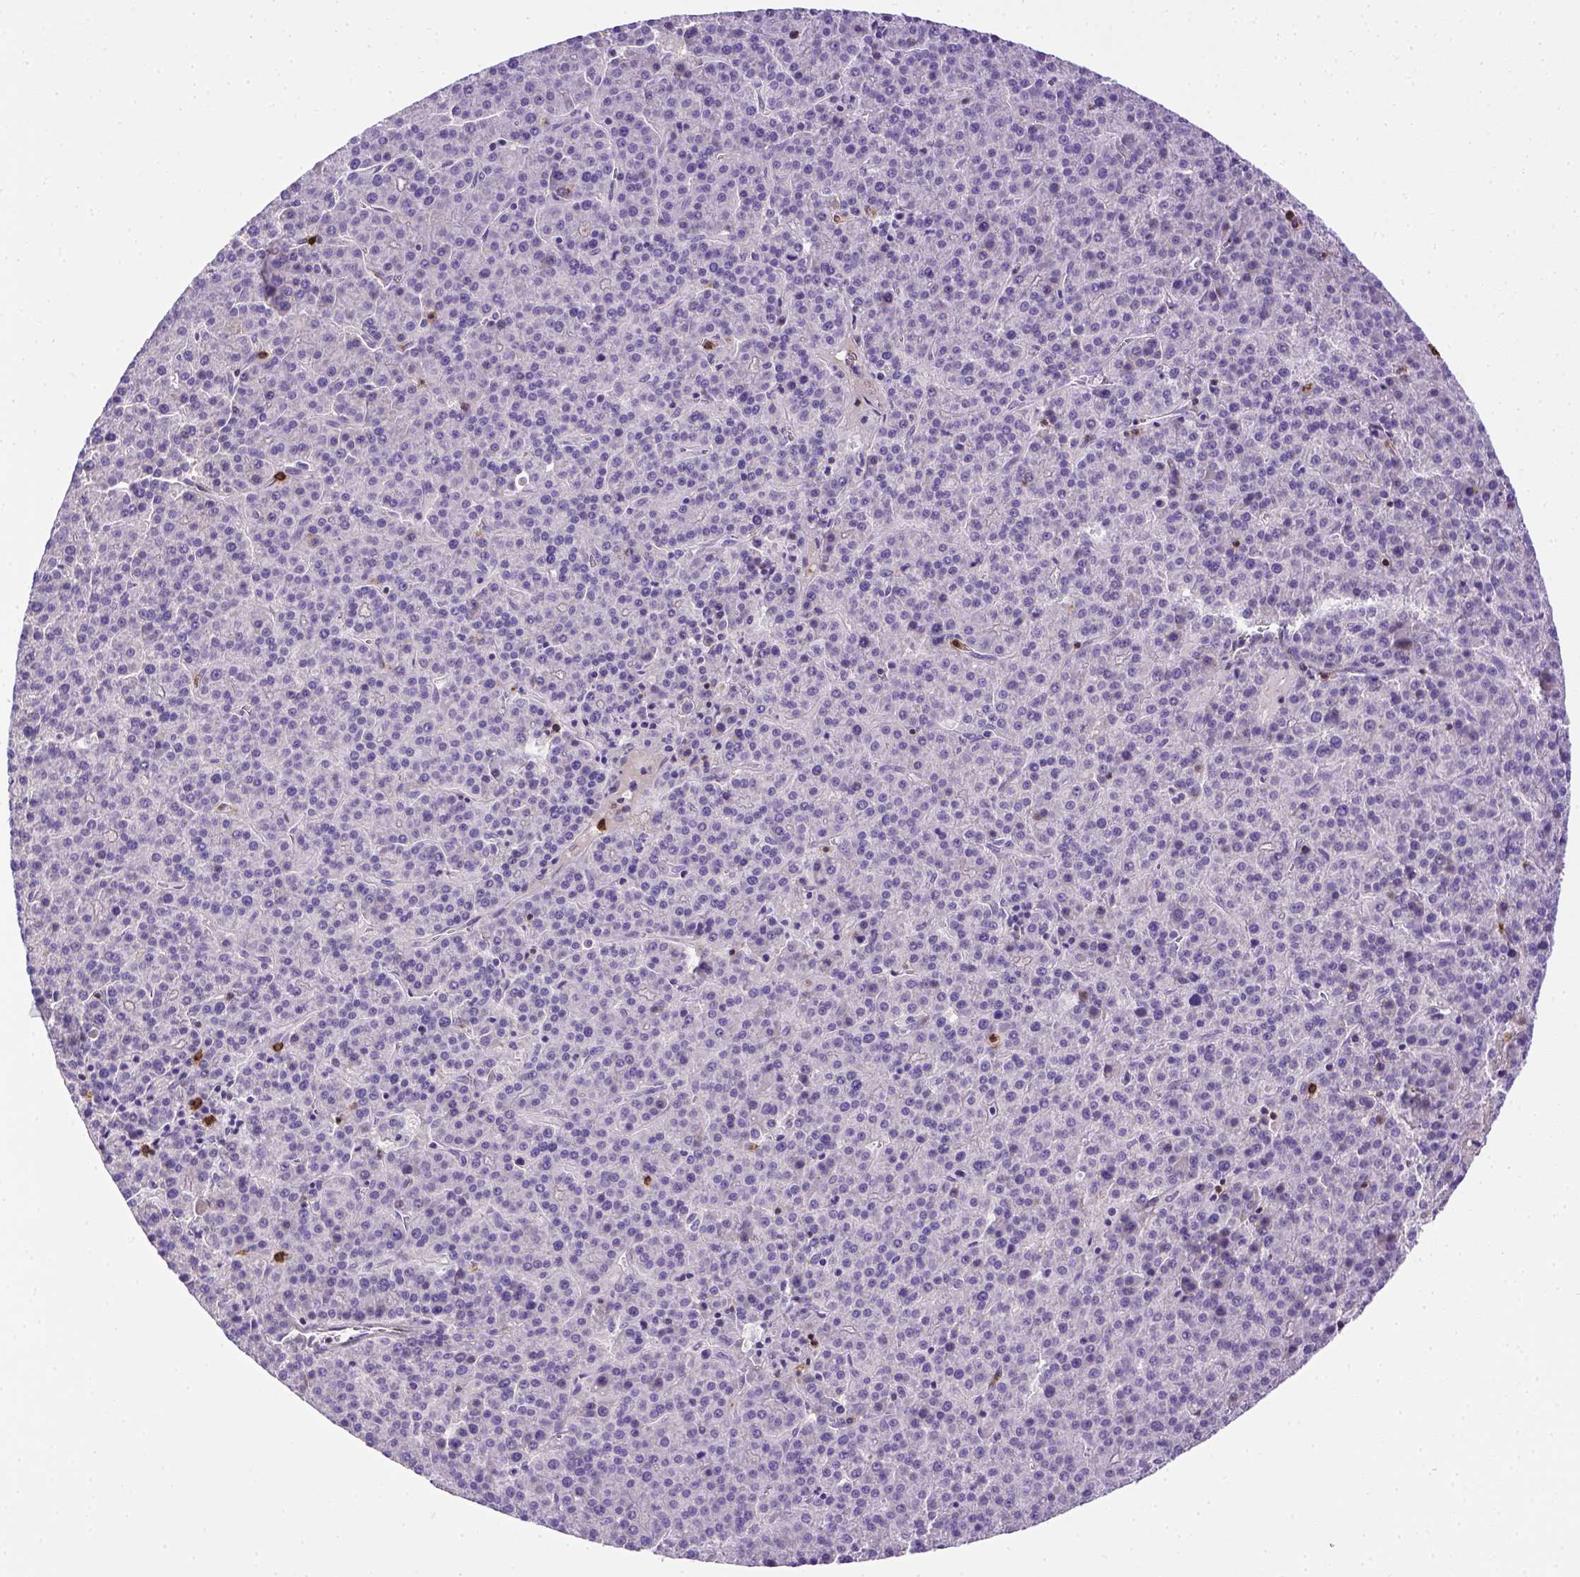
{"staining": {"intensity": "negative", "quantity": "none", "location": "none"}, "tissue": "liver cancer", "cell_type": "Tumor cells", "image_type": "cancer", "snomed": [{"axis": "morphology", "description": "Carcinoma, Hepatocellular, NOS"}, {"axis": "topography", "description": "Liver"}], "caption": "This is an immunohistochemistry (IHC) photomicrograph of human hepatocellular carcinoma (liver). There is no positivity in tumor cells.", "gene": "B3GAT1", "patient": {"sex": "female", "age": 58}}